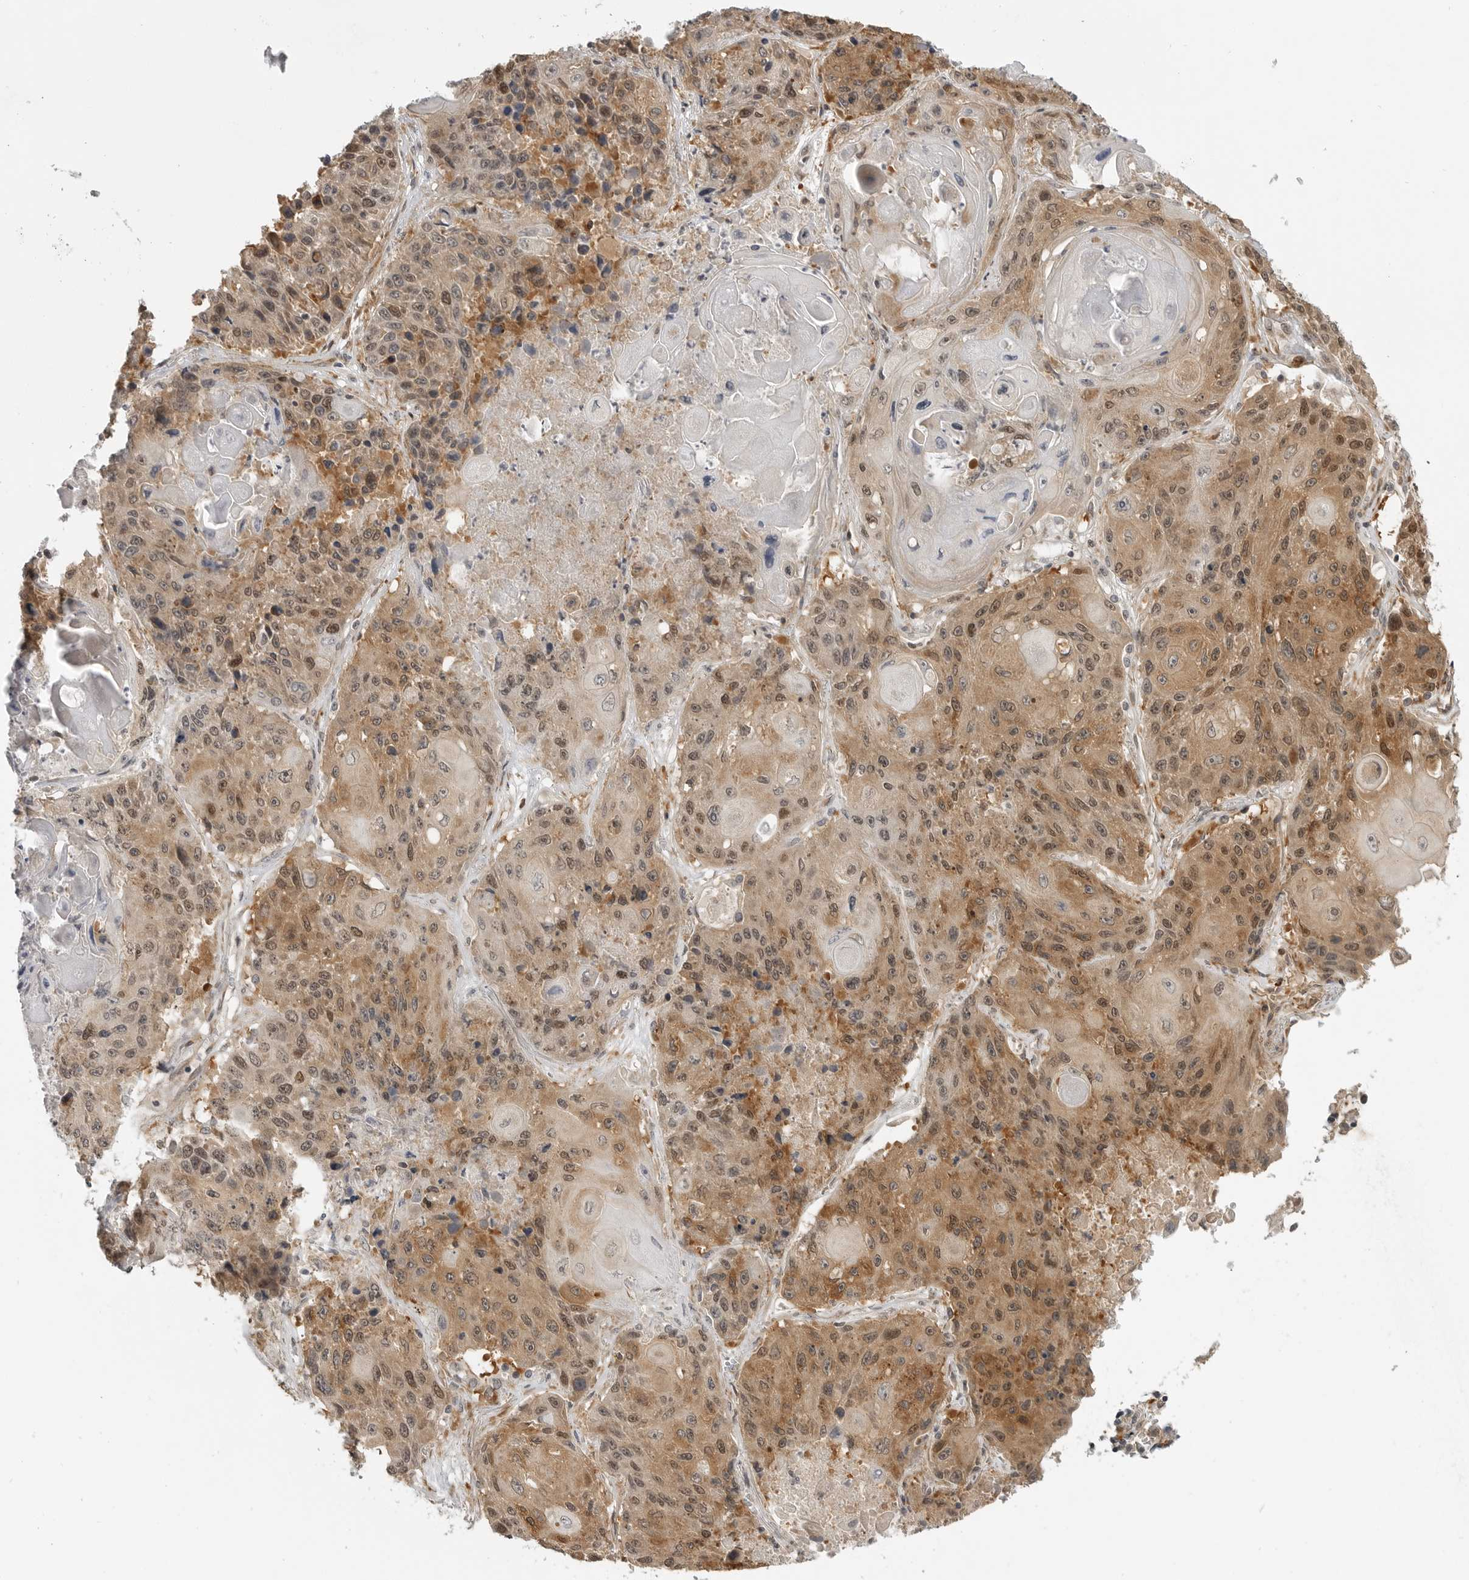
{"staining": {"intensity": "moderate", "quantity": ">75%", "location": "cytoplasmic/membranous,nuclear"}, "tissue": "lung cancer", "cell_type": "Tumor cells", "image_type": "cancer", "snomed": [{"axis": "morphology", "description": "Squamous cell carcinoma, NOS"}, {"axis": "topography", "description": "Lung"}], "caption": "This image reveals immunohistochemistry staining of human squamous cell carcinoma (lung), with medium moderate cytoplasmic/membranous and nuclear staining in about >75% of tumor cells.", "gene": "CEP295NL", "patient": {"sex": "male", "age": 61}}